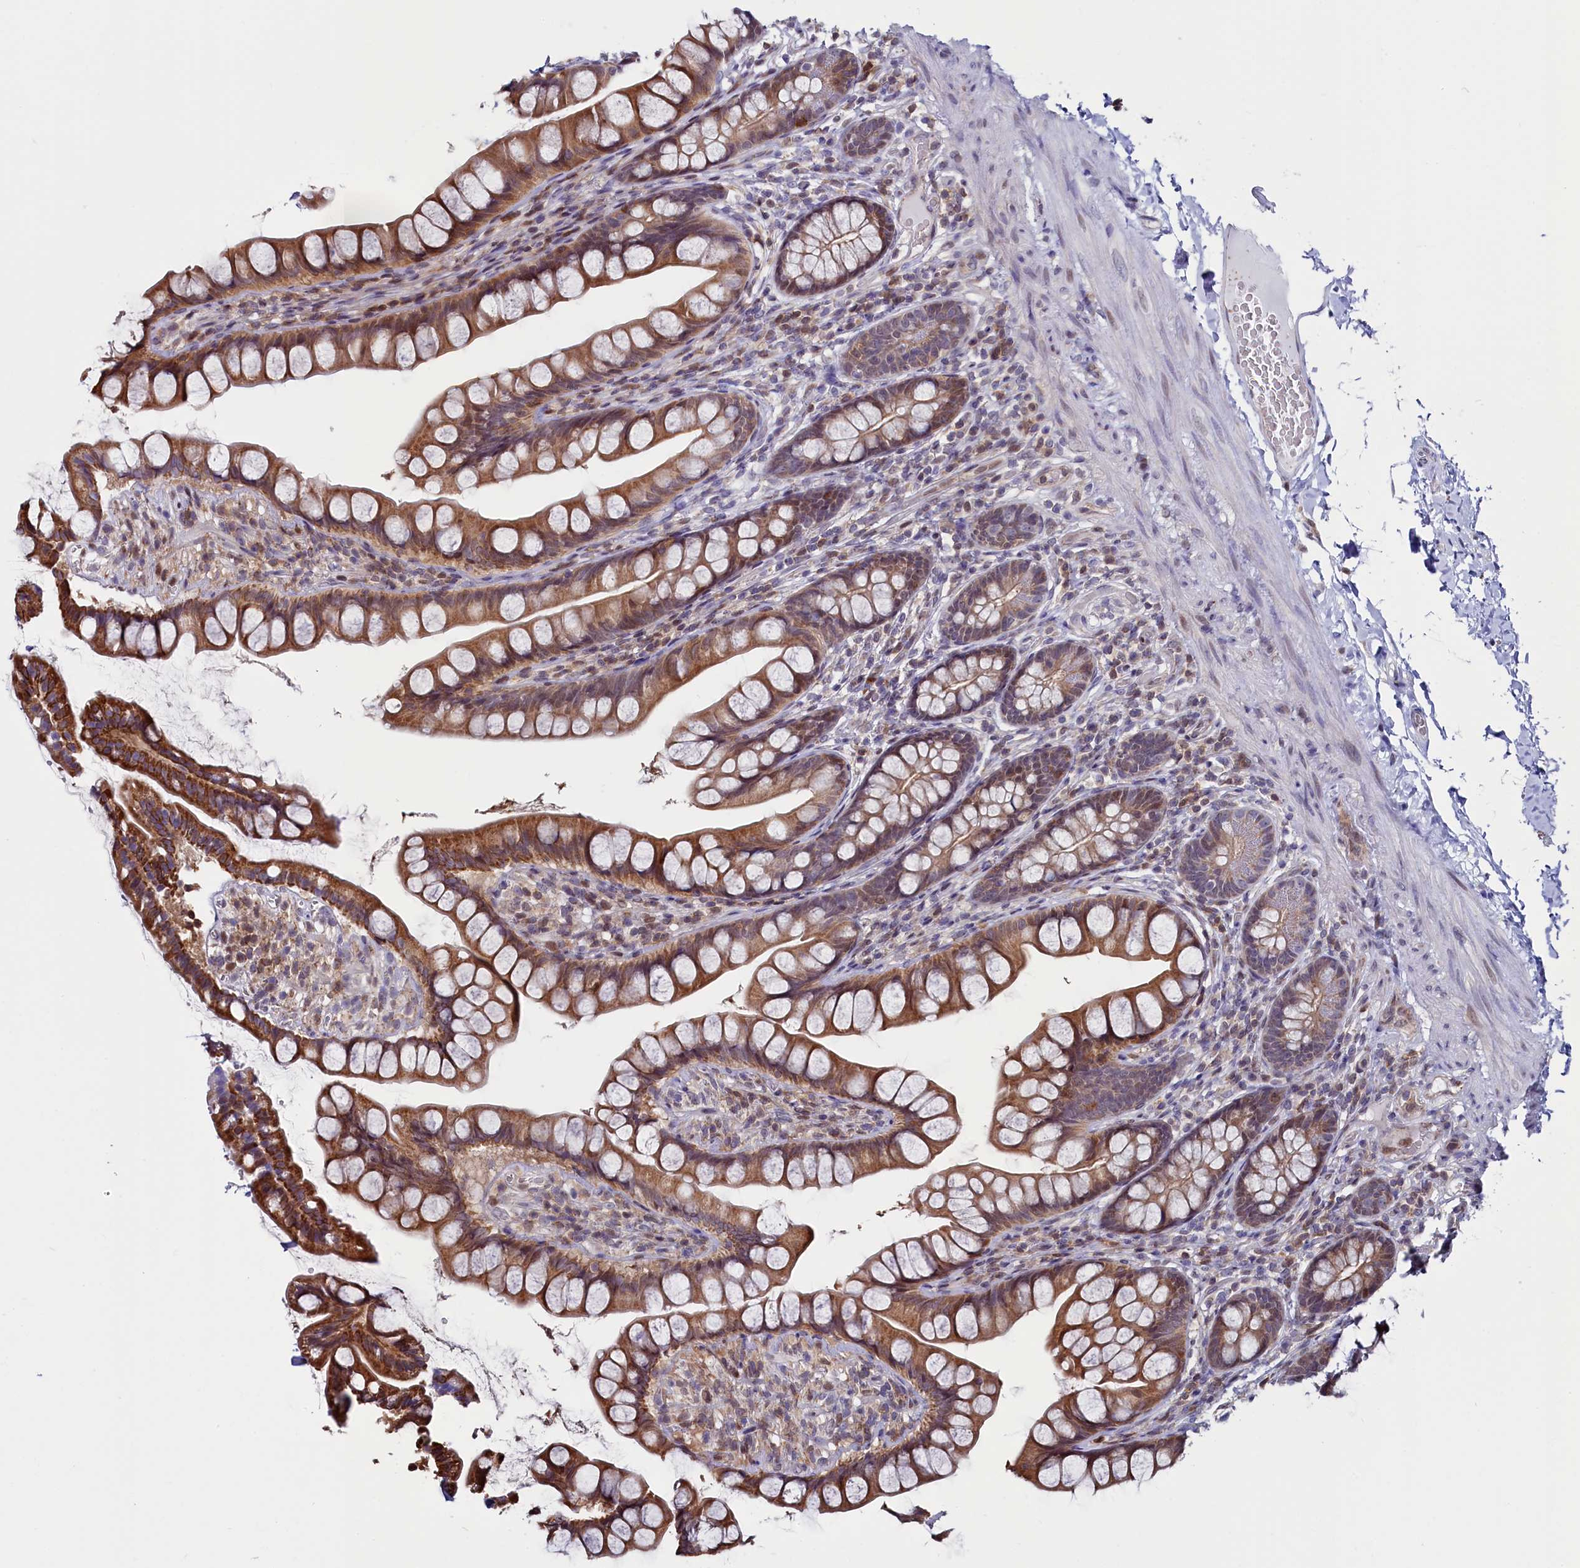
{"staining": {"intensity": "moderate", "quantity": ">75%", "location": "cytoplasmic/membranous"}, "tissue": "small intestine", "cell_type": "Glandular cells", "image_type": "normal", "snomed": [{"axis": "morphology", "description": "Normal tissue, NOS"}, {"axis": "topography", "description": "Small intestine"}], "caption": "Immunohistochemistry (IHC) (DAB (3,3'-diaminobenzidine)) staining of normal small intestine exhibits moderate cytoplasmic/membranous protein expression in about >75% of glandular cells. (DAB IHC with brightfield microscopy, high magnification).", "gene": "CIAPIN1", "patient": {"sex": "male", "age": 70}}